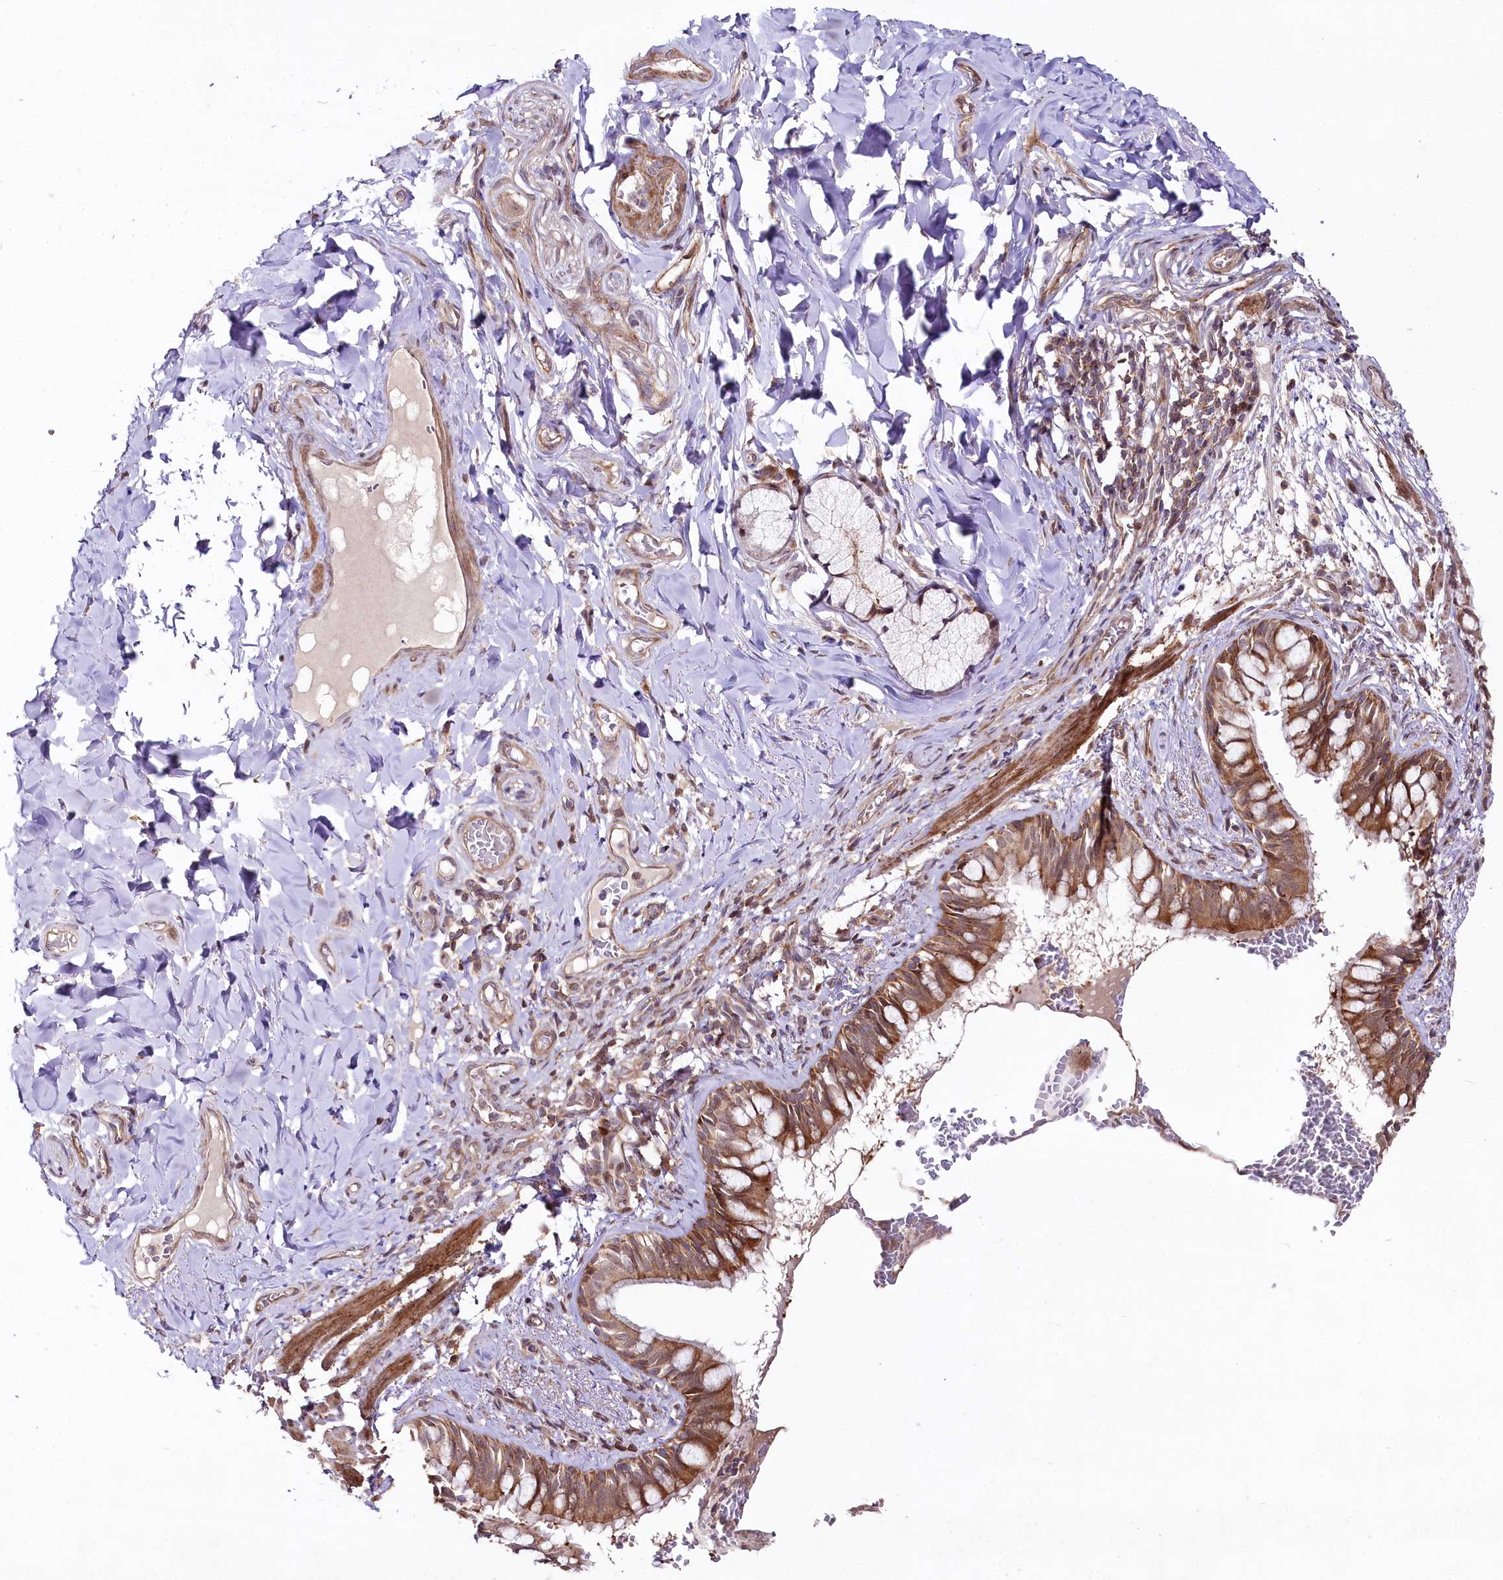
{"staining": {"intensity": "moderate", "quantity": ">75%", "location": "cytoplasmic/membranous"}, "tissue": "bronchus", "cell_type": "Respiratory epithelial cells", "image_type": "normal", "snomed": [{"axis": "morphology", "description": "Normal tissue, NOS"}, {"axis": "topography", "description": "Cartilage tissue"}, {"axis": "topography", "description": "Bronchus"}], "caption": "Human bronchus stained with a brown dye exhibits moderate cytoplasmic/membranous positive expression in about >75% of respiratory epithelial cells.", "gene": "PHLDB1", "patient": {"sex": "female", "age": 36}}